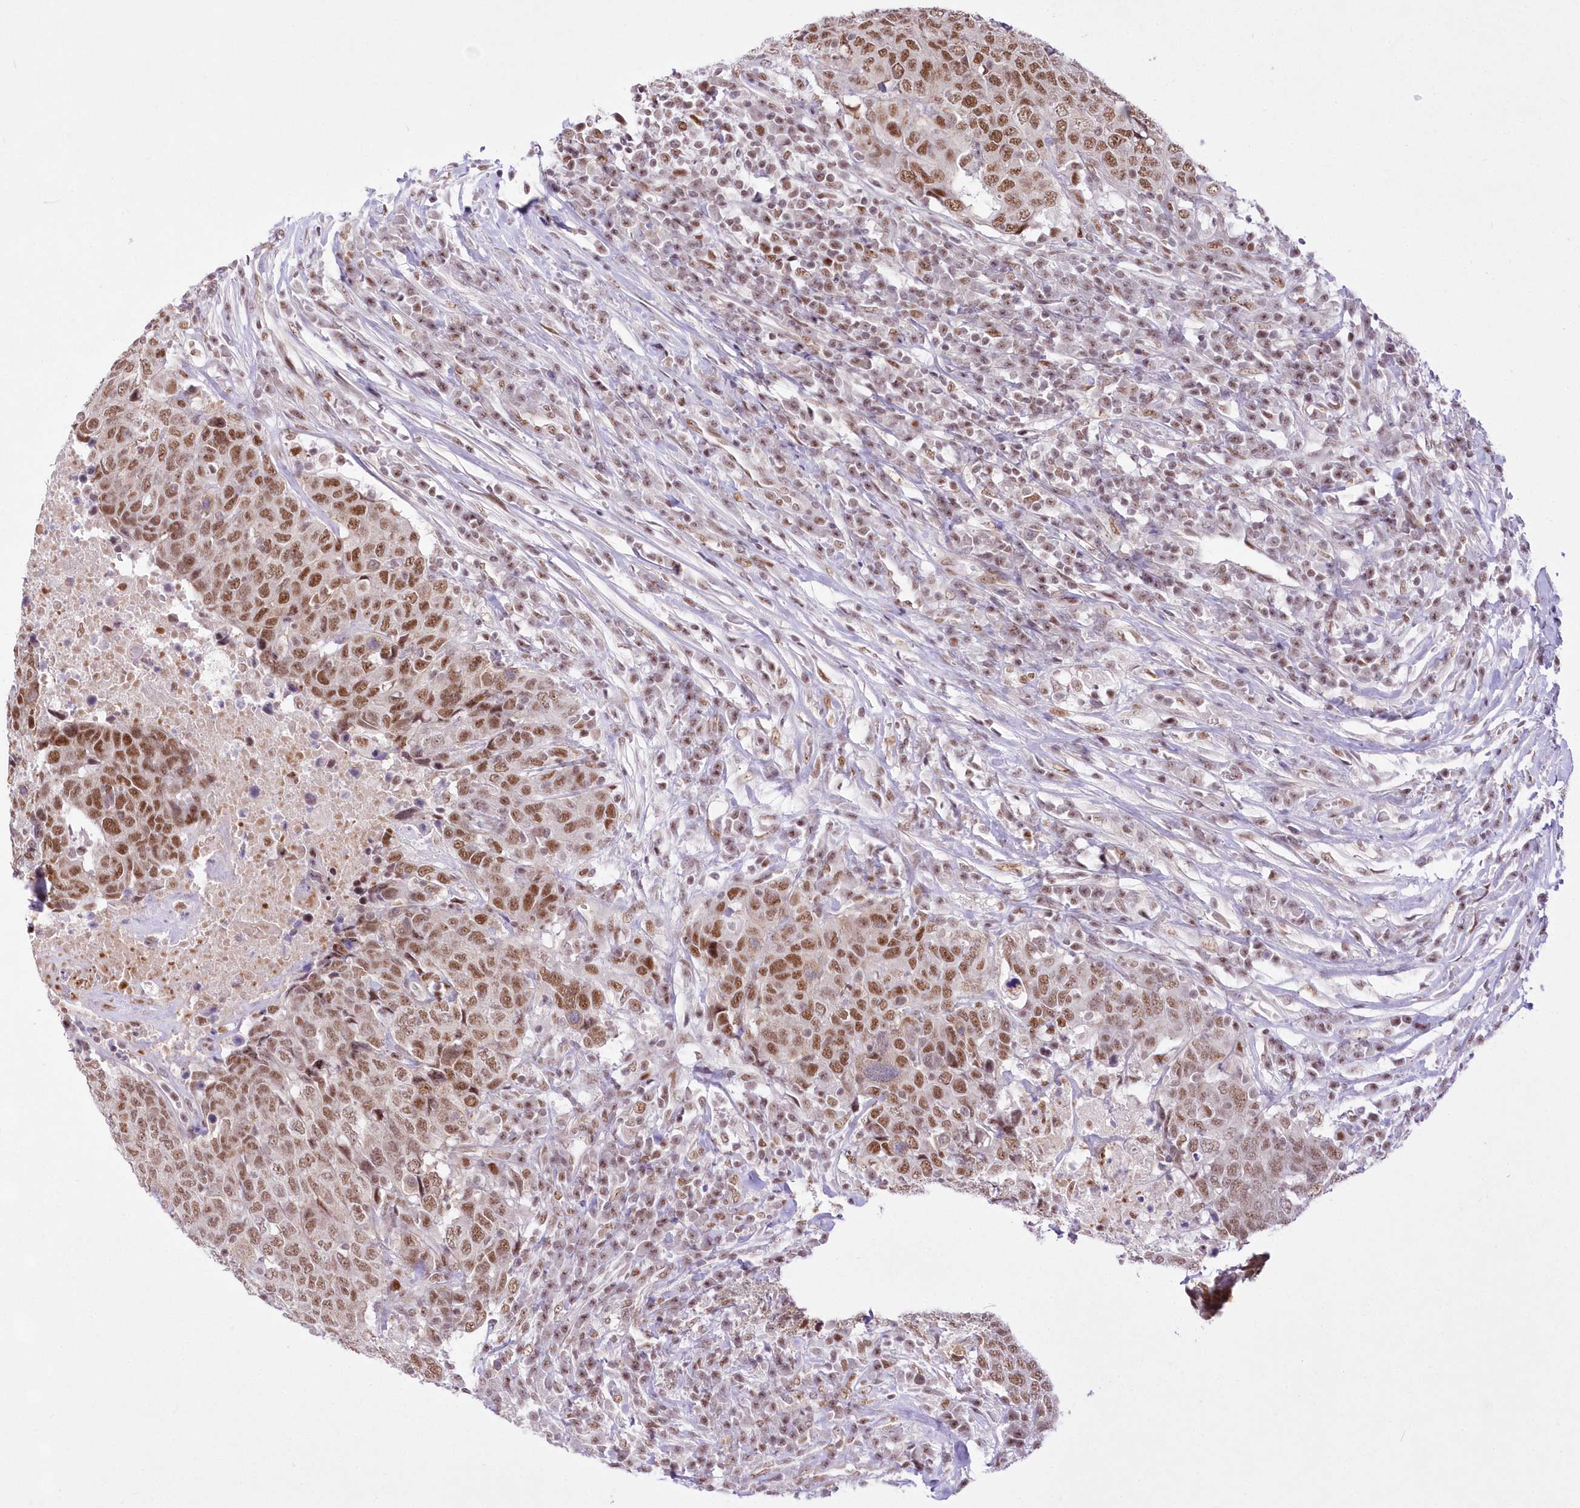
{"staining": {"intensity": "moderate", "quantity": ">75%", "location": "nuclear"}, "tissue": "head and neck cancer", "cell_type": "Tumor cells", "image_type": "cancer", "snomed": [{"axis": "morphology", "description": "Squamous cell carcinoma, NOS"}, {"axis": "topography", "description": "Head-Neck"}], "caption": "Immunohistochemistry (IHC) micrograph of neoplastic tissue: human head and neck squamous cell carcinoma stained using immunohistochemistry (IHC) demonstrates medium levels of moderate protein expression localized specifically in the nuclear of tumor cells, appearing as a nuclear brown color.", "gene": "NSUN2", "patient": {"sex": "male", "age": 66}}